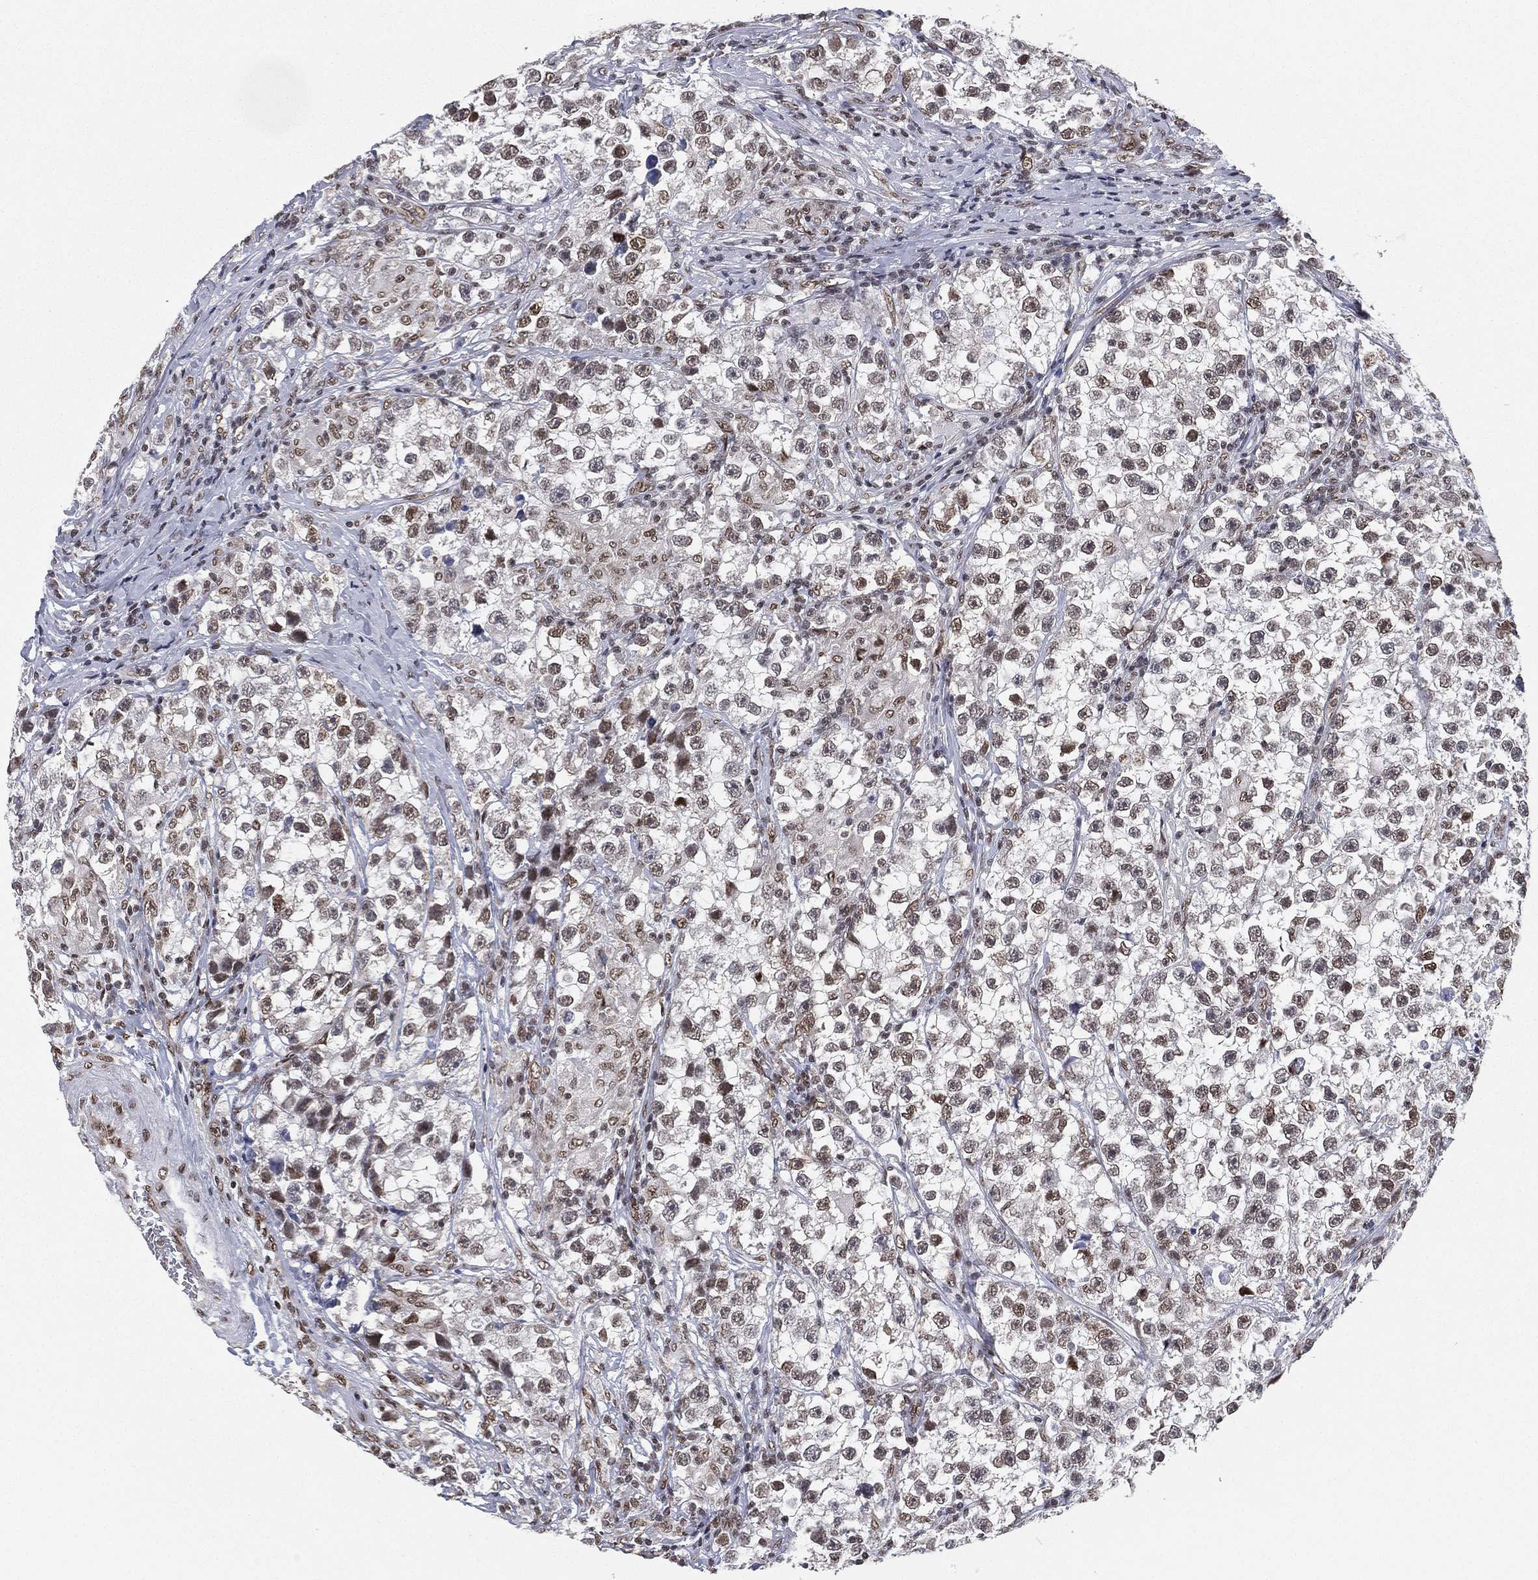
{"staining": {"intensity": "moderate", "quantity": "25%-75%", "location": "nuclear"}, "tissue": "testis cancer", "cell_type": "Tumor cells", "image_type": "cancer", "snomed": [{"axis": "morphology", "description": "Seminoma, NOS"}, {"axis": "topography", "description": "Testis"}], "caption": "High-power microscopy captured an immunohistochemistry (IHC) image of testis cancer (seminoma), revealing moderate nuclear staining in approximately 25%-75% of tumor cells. (Brightfield microscopy of DAB IHC at high magnification).", "gene": "FUBP3", "patient": {"sex": "male", "age": 46}}